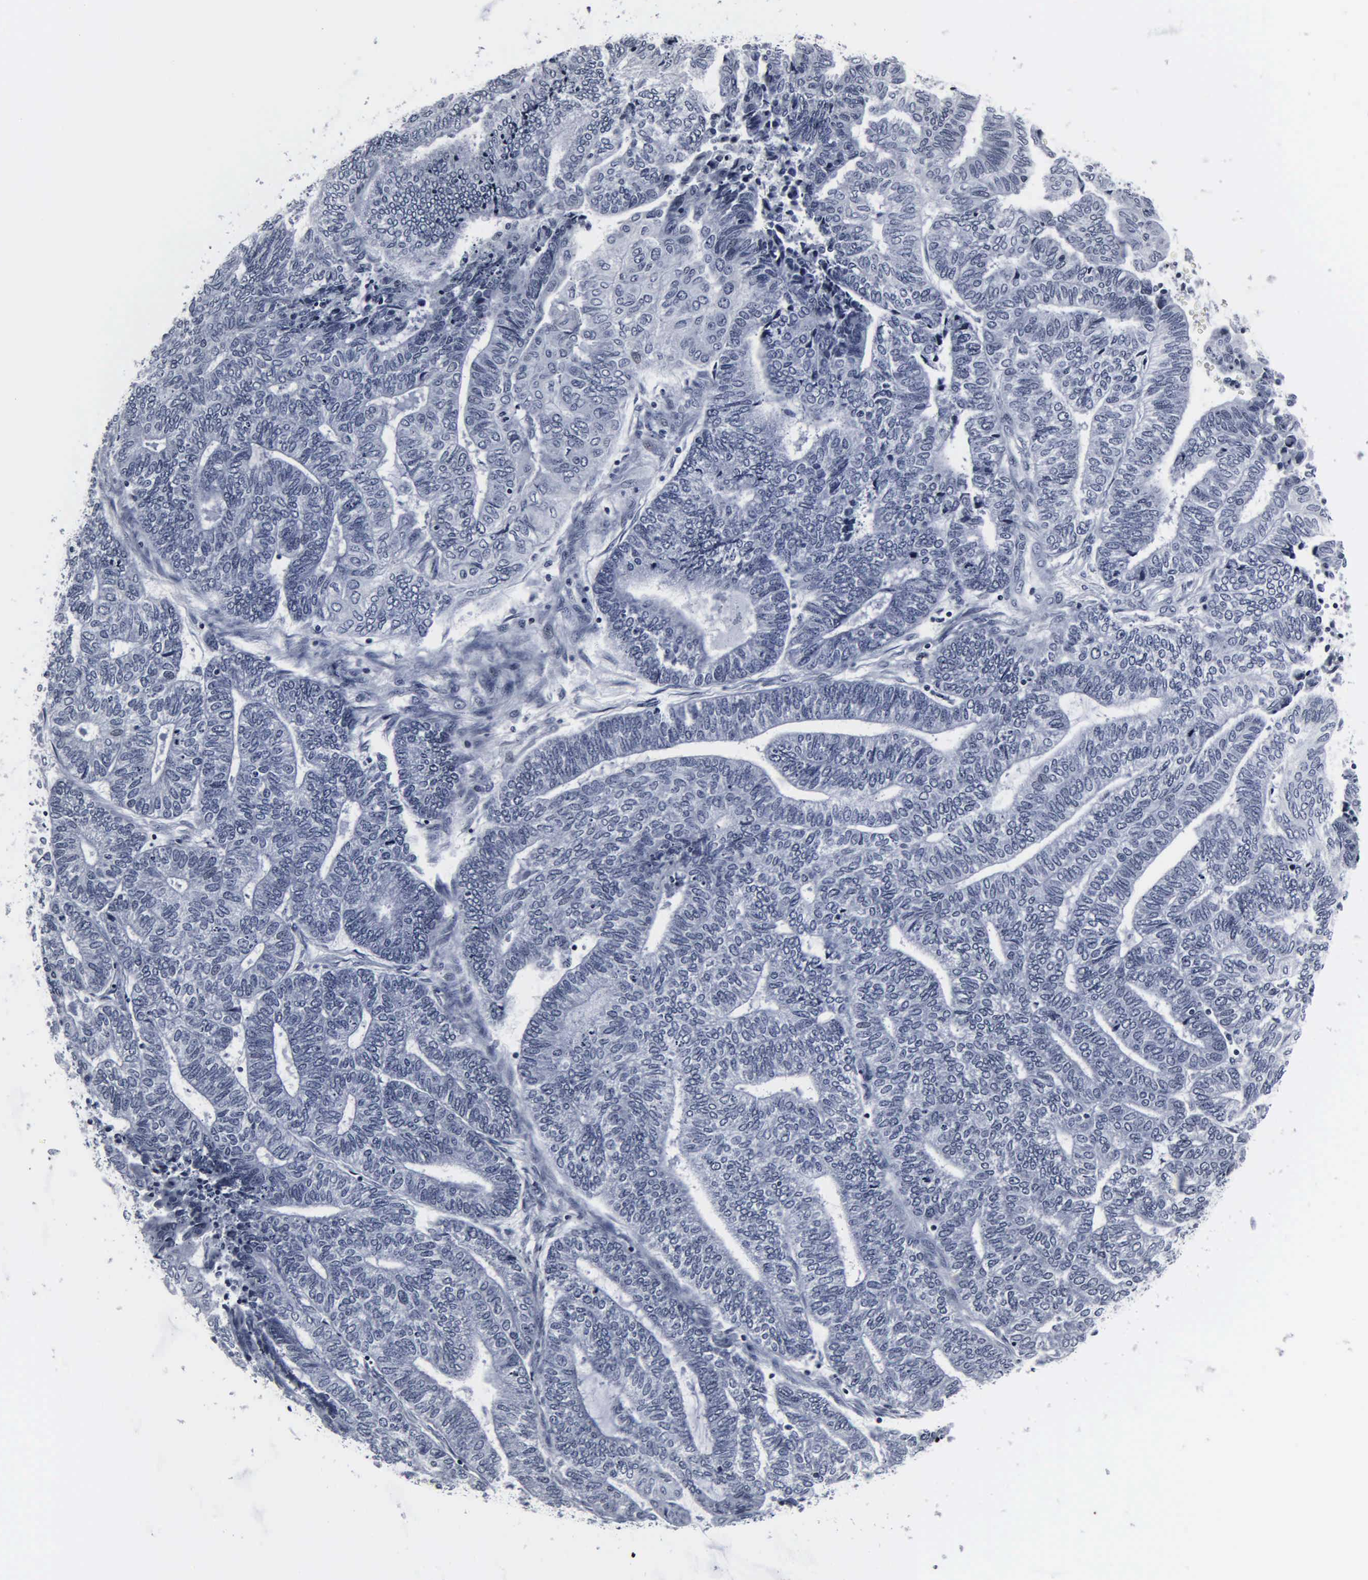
{"staining": {"intensity": "negative", "quantity": "none", "location": "none"}, "tissue": "endometrial cancer", "cell_type": "Tumor cells", "image_type": "cancer", "snomed": [{"axis": "morphology", "description": "Adenocarcinoma, NOS"}, {"axis": "topography", "description": "Uterus"}, {"axis": "topography", "description": "Endometrium"}], "caption": "Immunohistochemistry micrograph of endometrial adenocarcinoma stained for a protein (brown), which shows no staining in tumor cells. The staining is performed using DAB brown chromogen with nuclei counter-stained in using hematoxylin.", "gene": "DGCR2", "patient": {"sex": "female", "age": 70}}